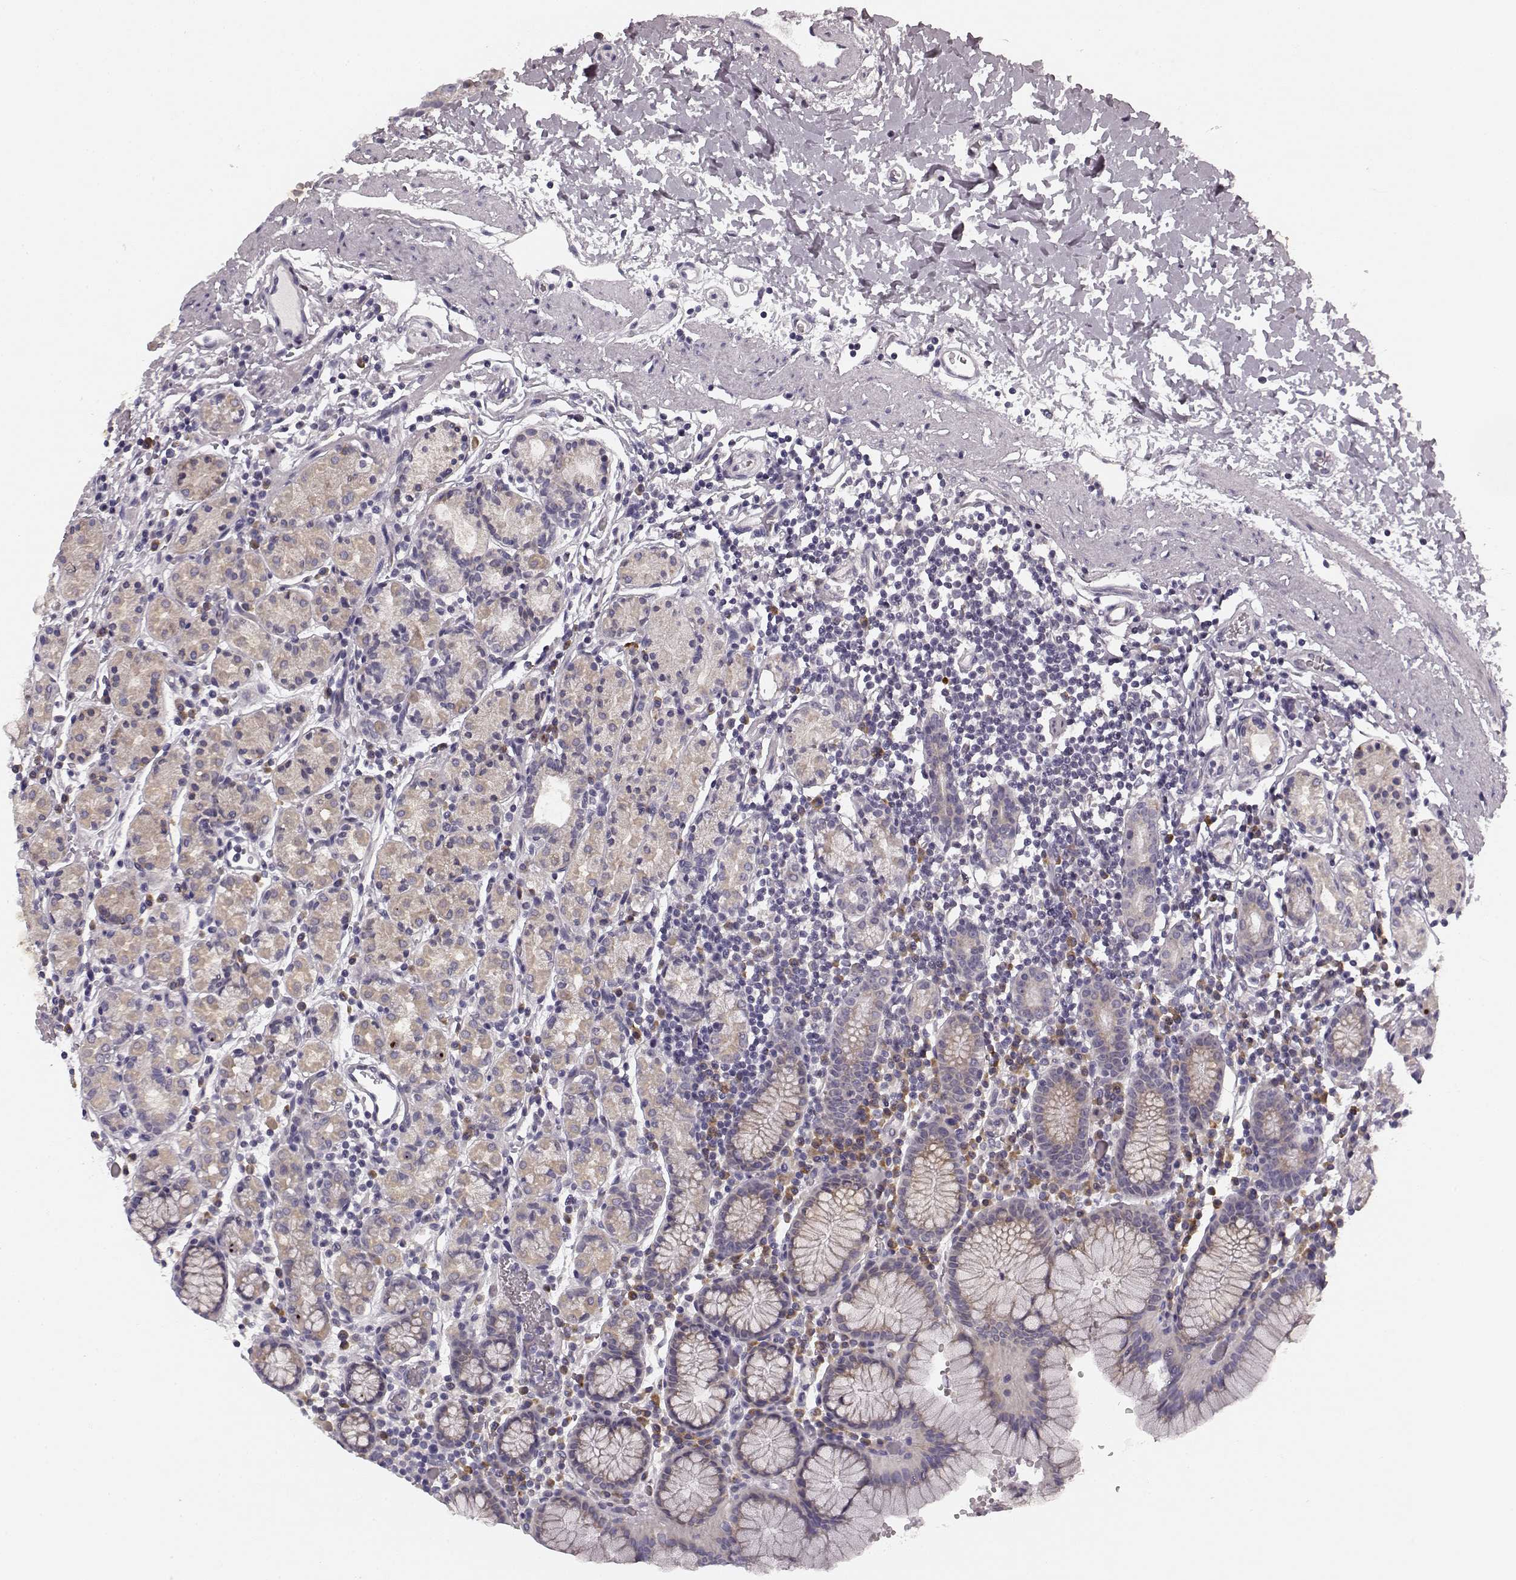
{"staining": {"intensity": "weak", "quantity": "25%-75%", "location": "cytoplasmic/membranous"}, "tissue": "stomach", "cell_type": "Glandular cells", "image_type": "normal", "snomed": [{"axis": "morphology", "description": "Normal tissue, NOS"}, {"axis": "topography", "description": "Stomach, upper"}, {"axis": "topography", "description": "Stomach"}], "caption": "This image shows IHC staining of unremarkable stomach, with low weak cytoplasmic/membranous positivity in approximately 25%-75% of glandular cells.", "gene": "FAM234B", "patient": {"sex": "male", "age": 62}}